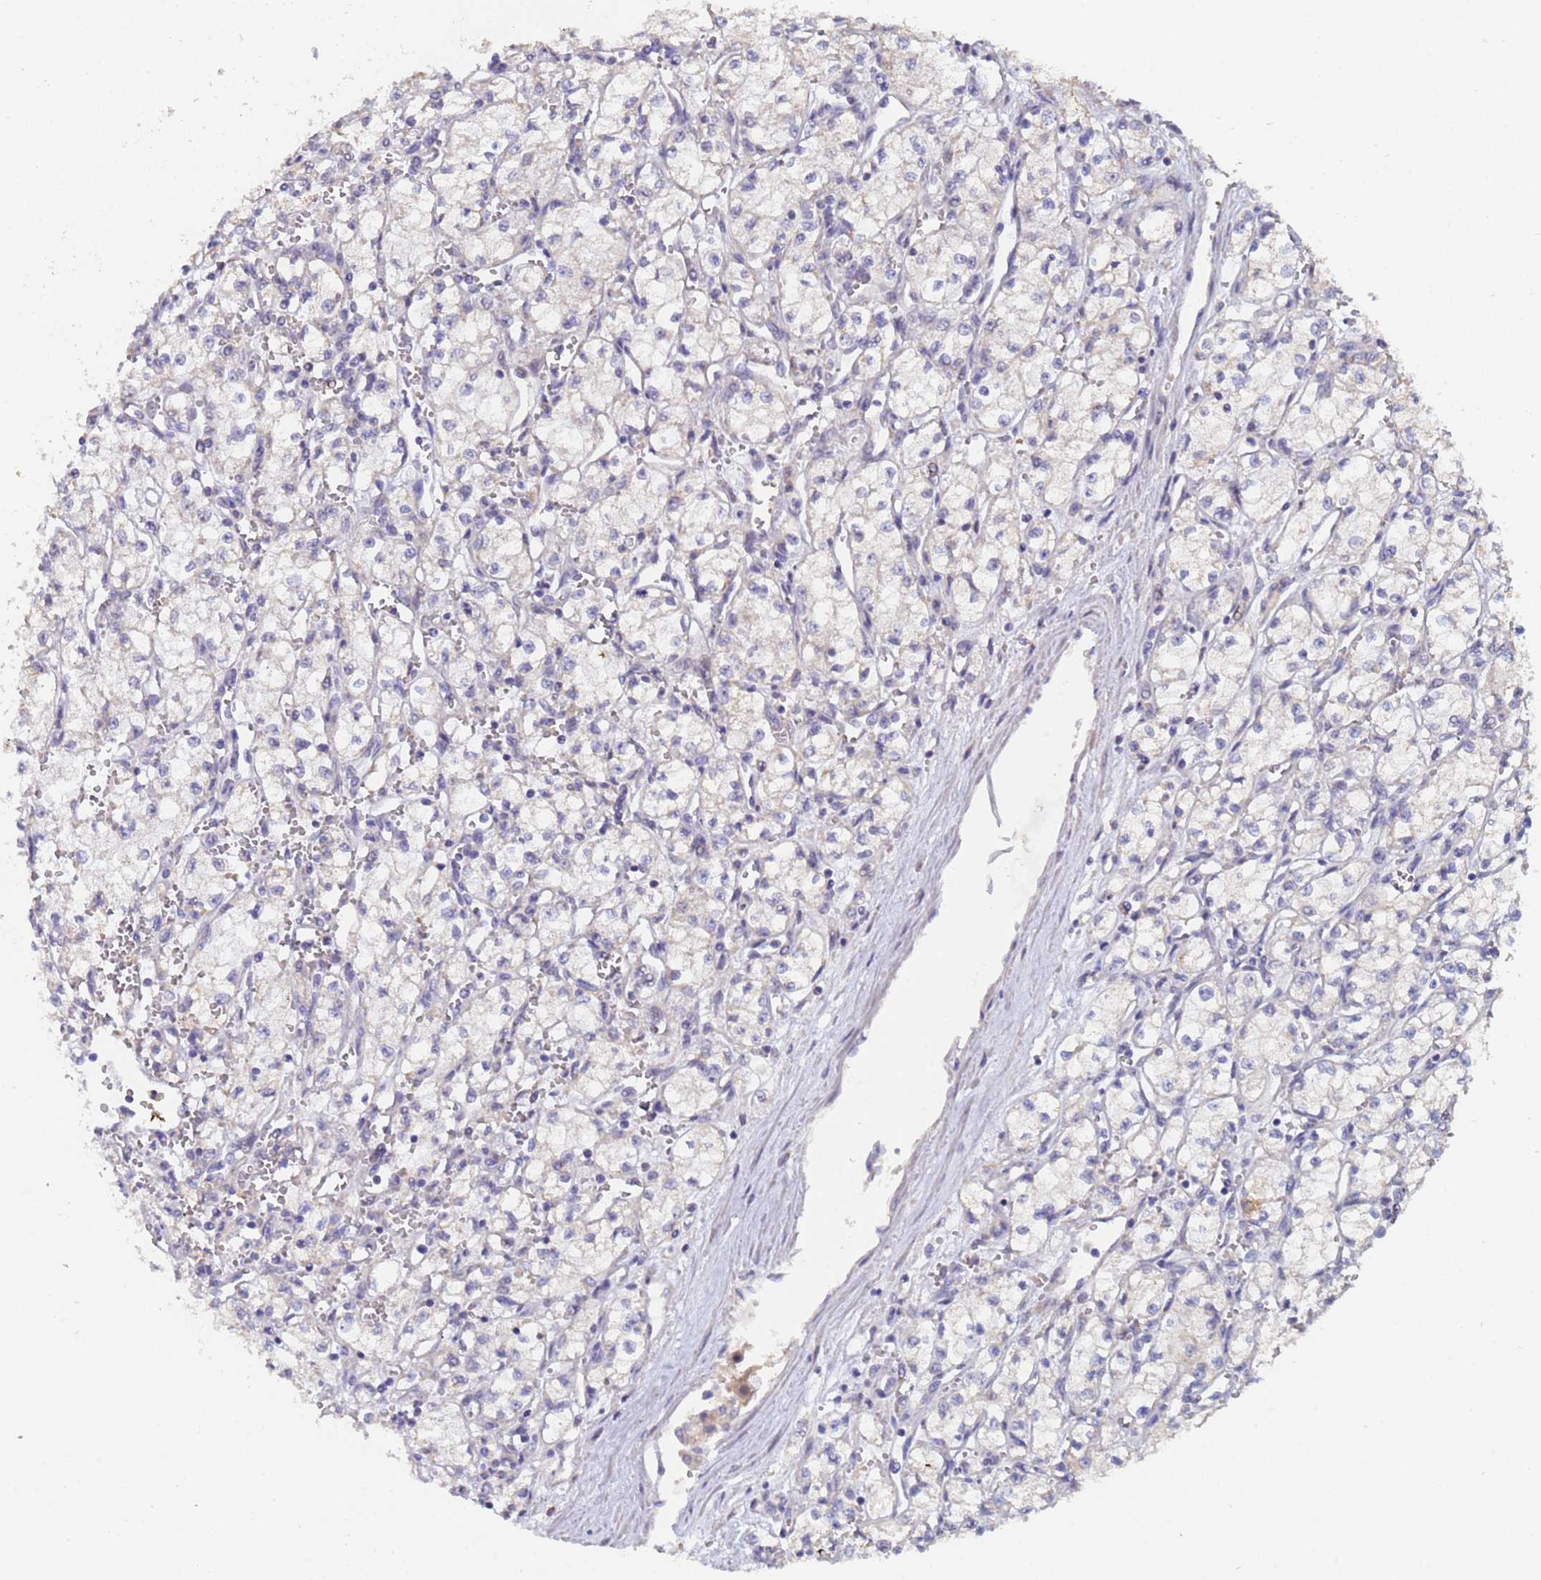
{"staining": {"intensity": "negative", "quantity": "none", "location": "none"}, "tissue": "renal cancer", "cell_type": "Tumor cells", "image_type": "cancer", "snomed": [{"axis": "morphology", "description": "Adenocarcinoma, NOS"}, {"axis": "topography", "description": "Kidney"}], "caption": "The histopathology image reveals no staining of tumor cells in renal adenocarcinoma.", "gene": "IHO1", "patient": {"sex": "male", "age": 59}}